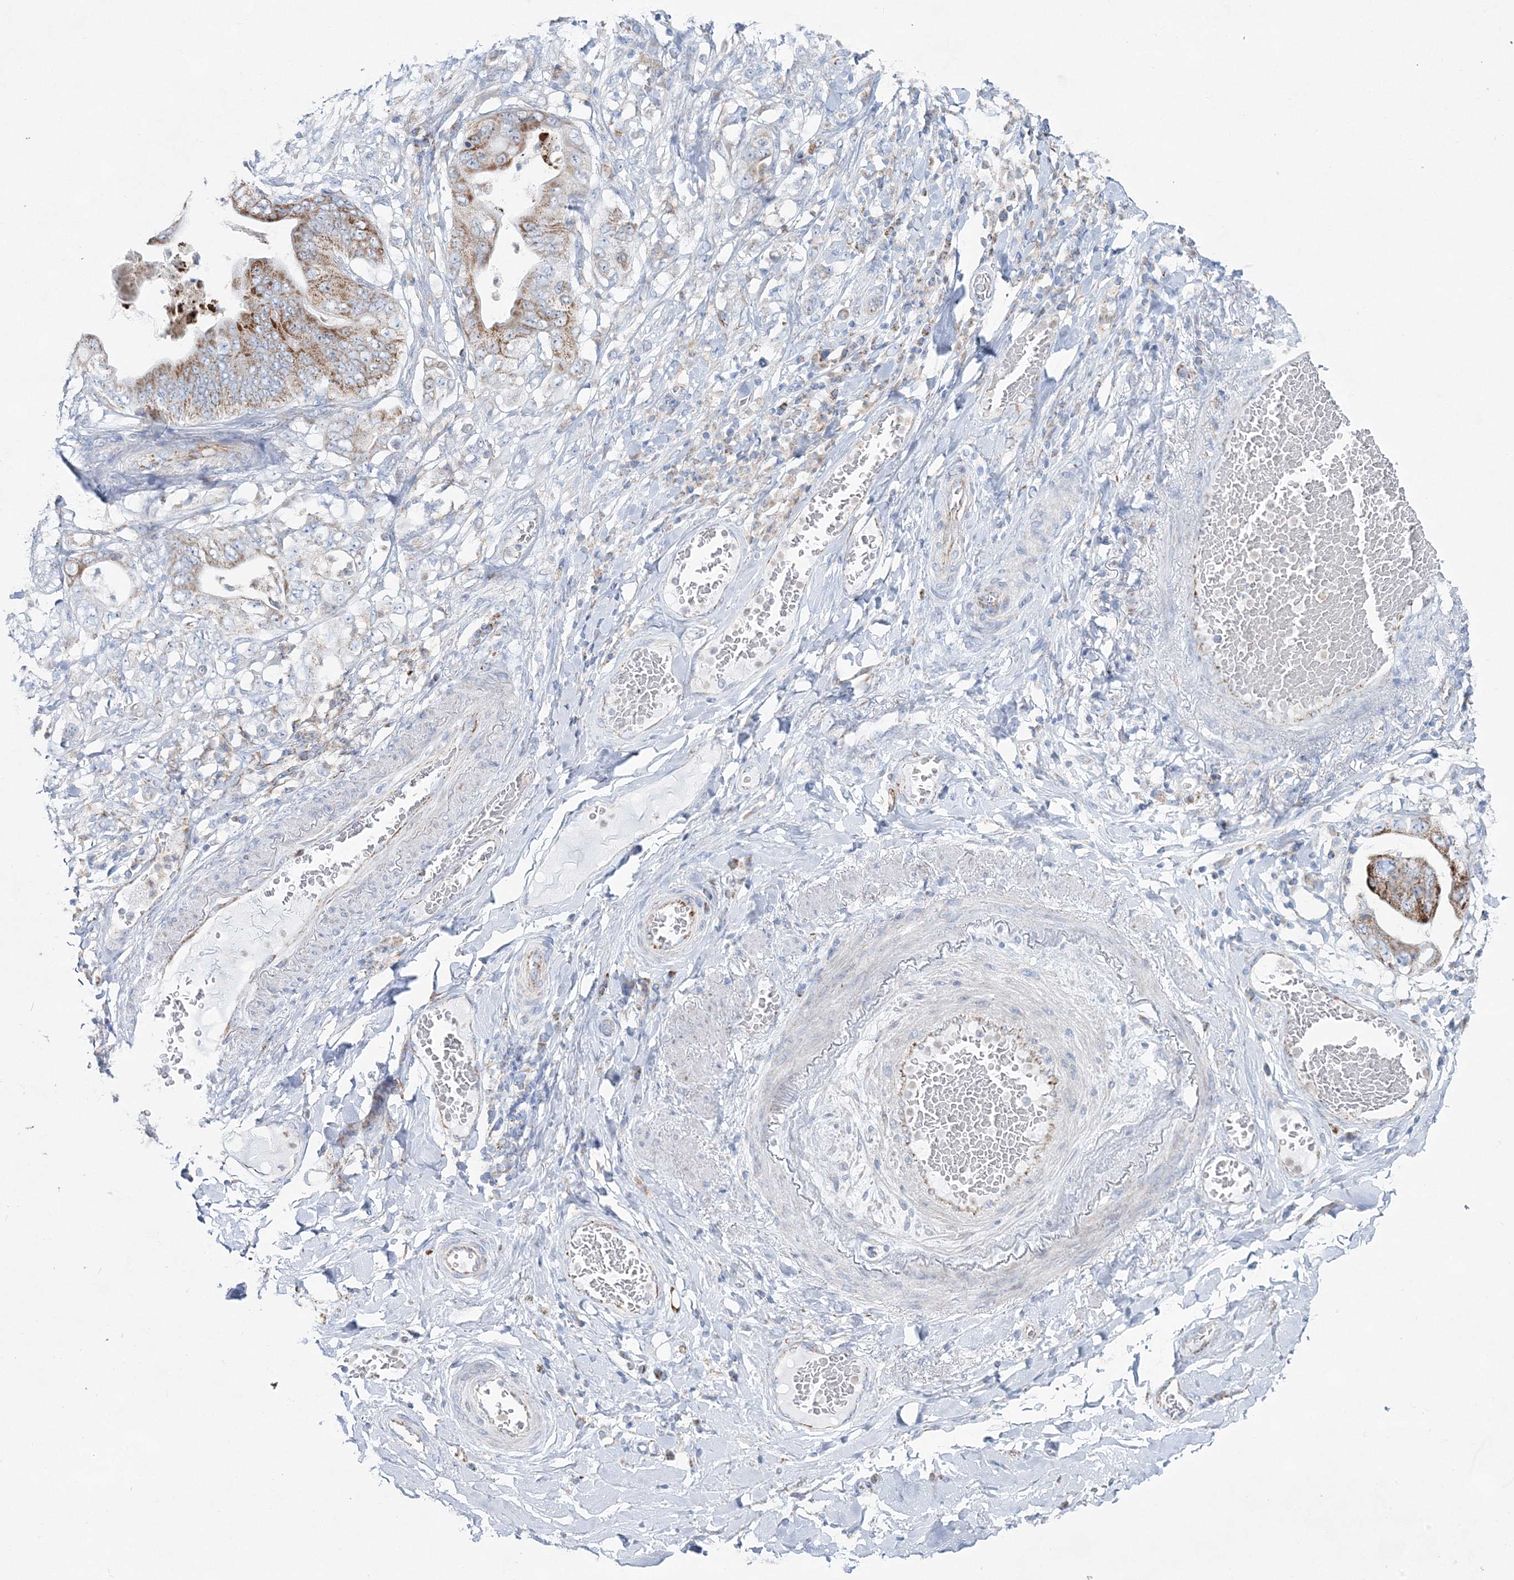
{"staining": {"intensity": "moderate", "quantity": ">75%", "location": "cytoplasmic/membranous"}, "tissue": "stomach cancer", "cell_type": "Tumor cells", "image_type": "cancer", "snomed": [{"axis": "morphology", "description": "Adenocarcinoma, NOS"}, {"axis": "topography", "description": "Stomach"}], "caption": "Brown immunohistochemical staining in human stomach cancer (adenocarcinoma) demonstrates moderate cytoplasmic/membranous expression in approximately >75% of tumor cells.", "gene": "HIBCH", "patient": {"sex": "female", "age": 73}}